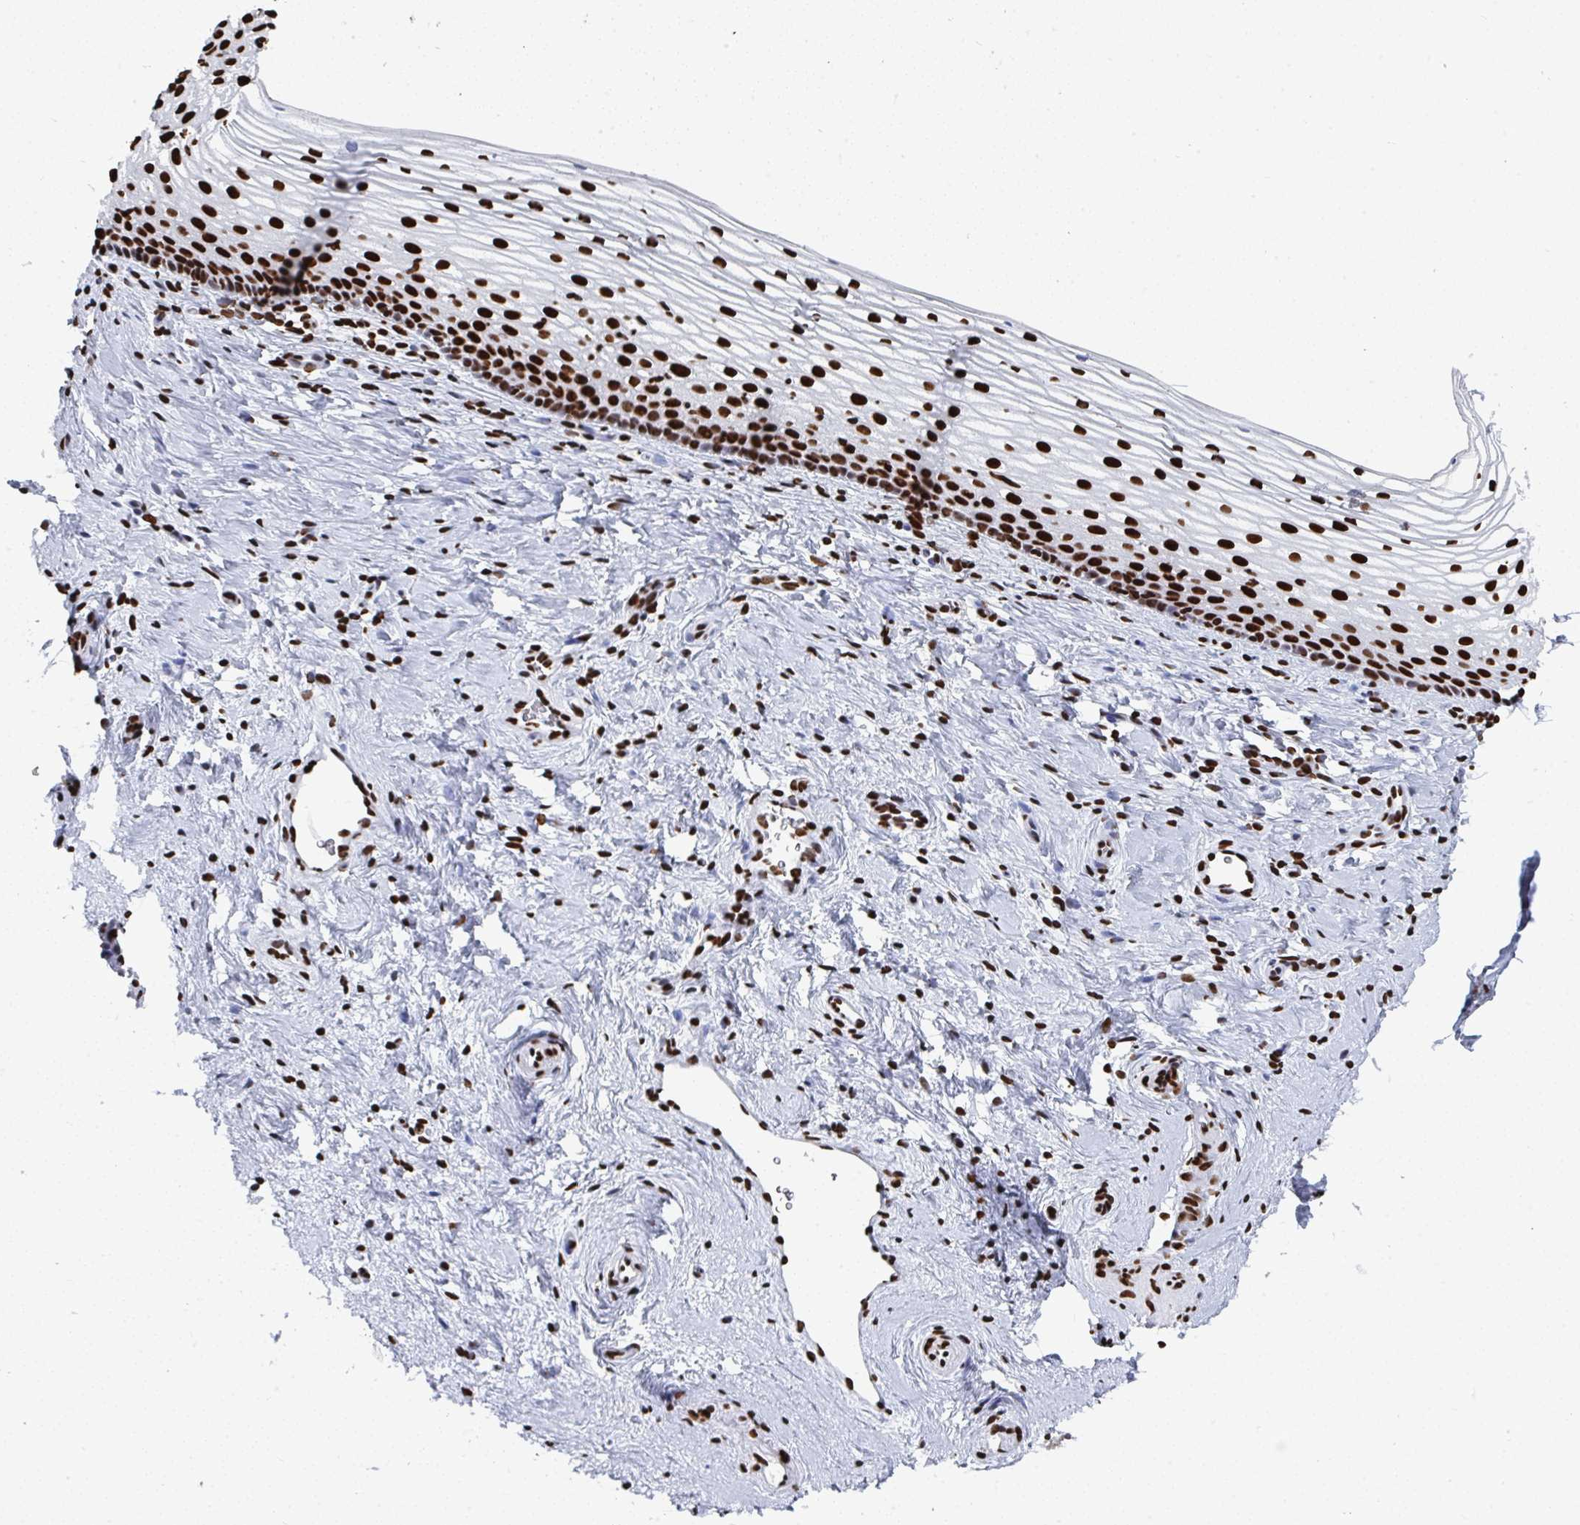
{"staining": {"intensity": "strong", "quantity": ">75%", "location": "nuclear"}, "tissue": "vagina", "cell_type": "Squamous epithelial cells", "image_type": "normal", "snomed": [{"axis": "morphology", "description": "Normal tissue, NOS"}, {"axis": "topography", "description": "Vagina"}], "caption": "Immunohistochemistry (IHC) of unremarkable vagina shows high levels of strong nuclear expression in about >75% of squamous epithelial cells. The protein of interest is stained brown, and the nuclei are stained in blue (DAB IHC with brightfield microscopy, high magnification).", "gene": "GAR1", "patient": {"sex": "female", "age": 51}}